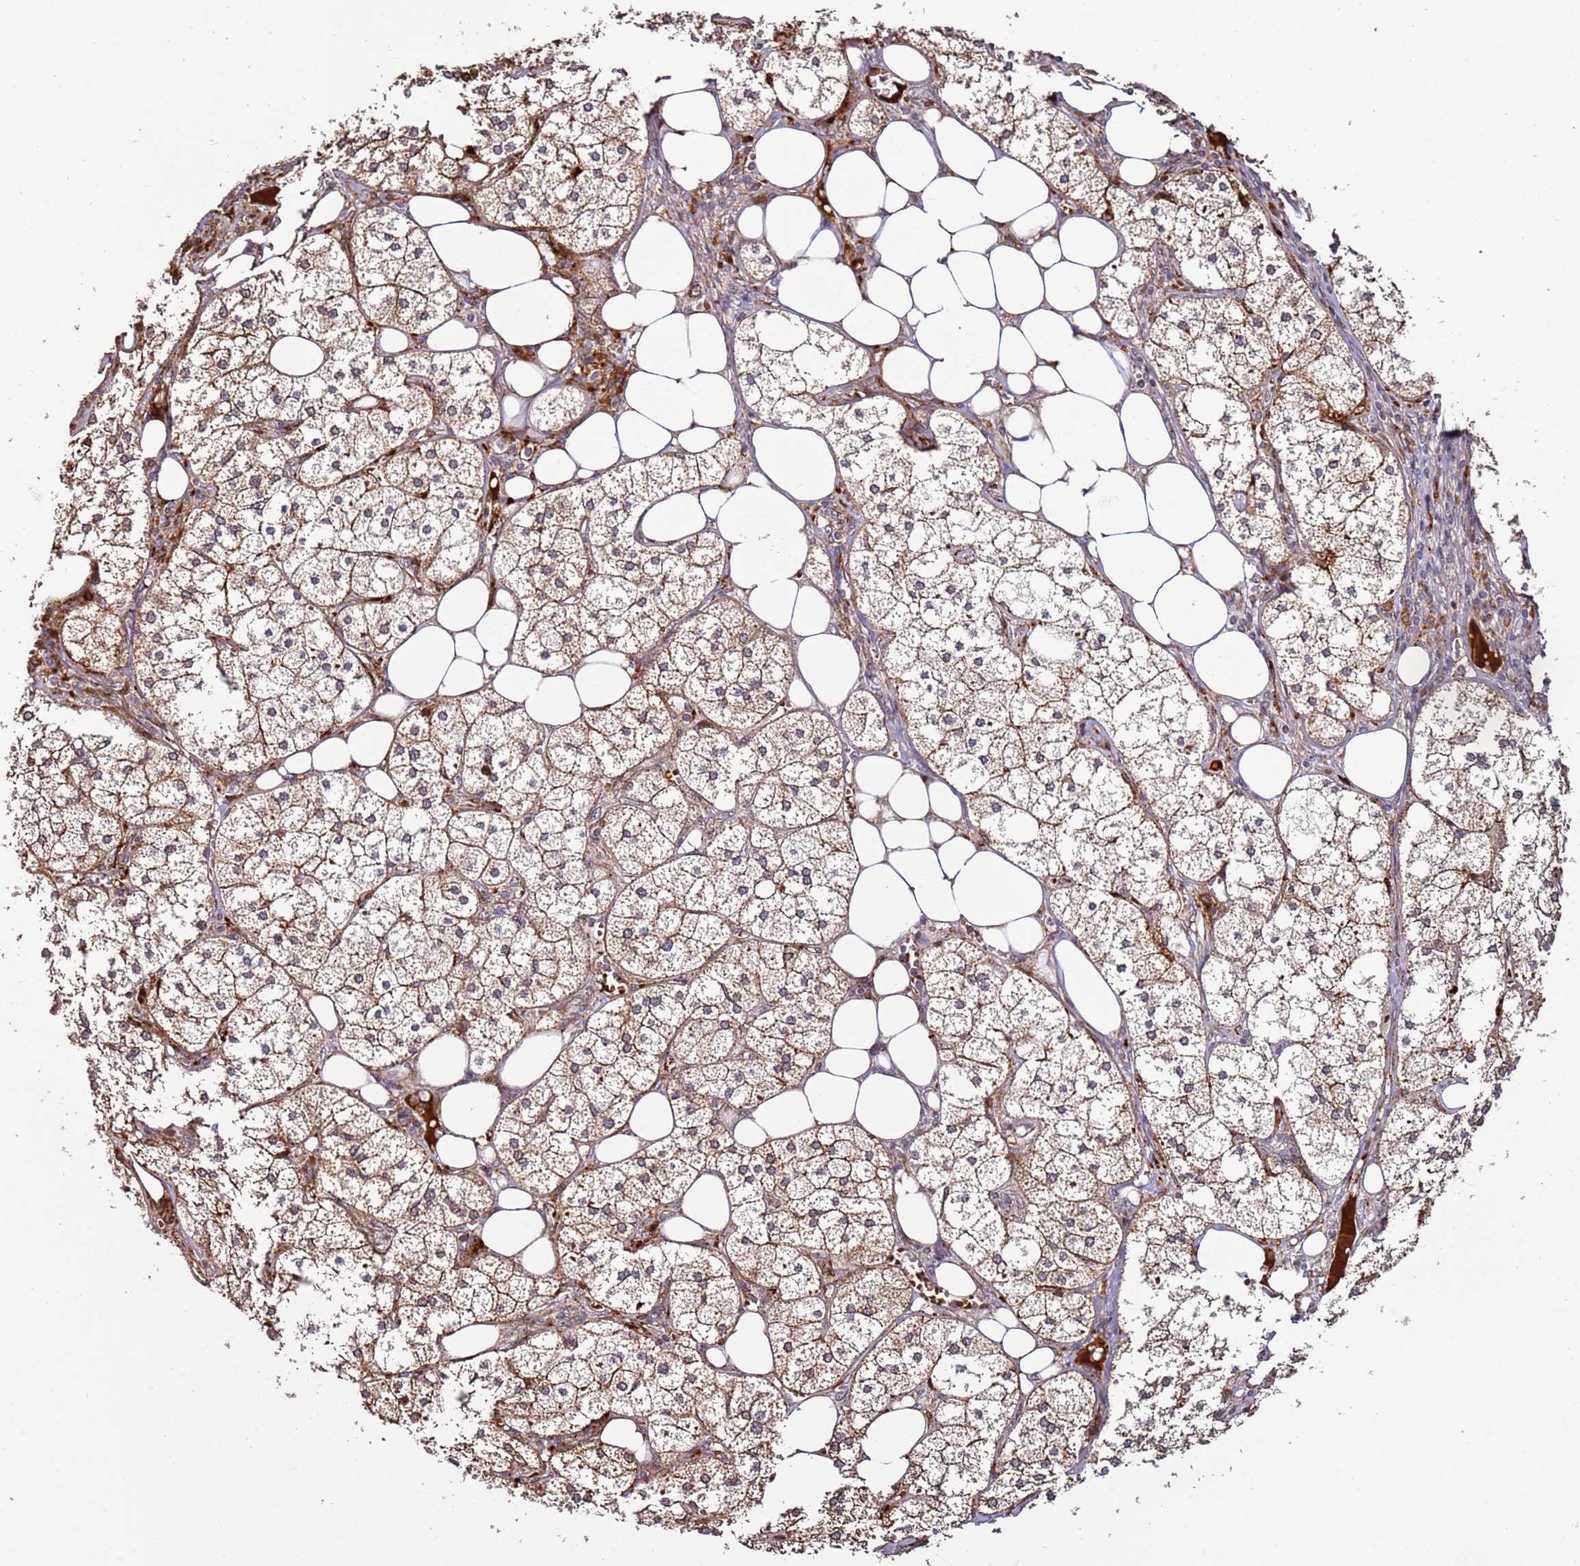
{"staining": {"intensity": "strong", "quantity": "25%-75%", "location": "cytoplasmic/membranous"}, "tissue": "adrenal gland", "cell_type": "Glandular cells", "image_type": "normal", "snomed": [{"axis": "morphology", "description": "Normal tissue, NOS"}, {"axis": "topography", "description": "Adrenal gland"}], "caption": "Immunohistochemical staining of benign adrenal gland exhibits 25%-75% levels of strong cytoplasmic/membranous protein expression in approximately 25%-75% of glandular cells.", "gene": "RHBDL1", "patient": {"sex": "female", "age": 61}}